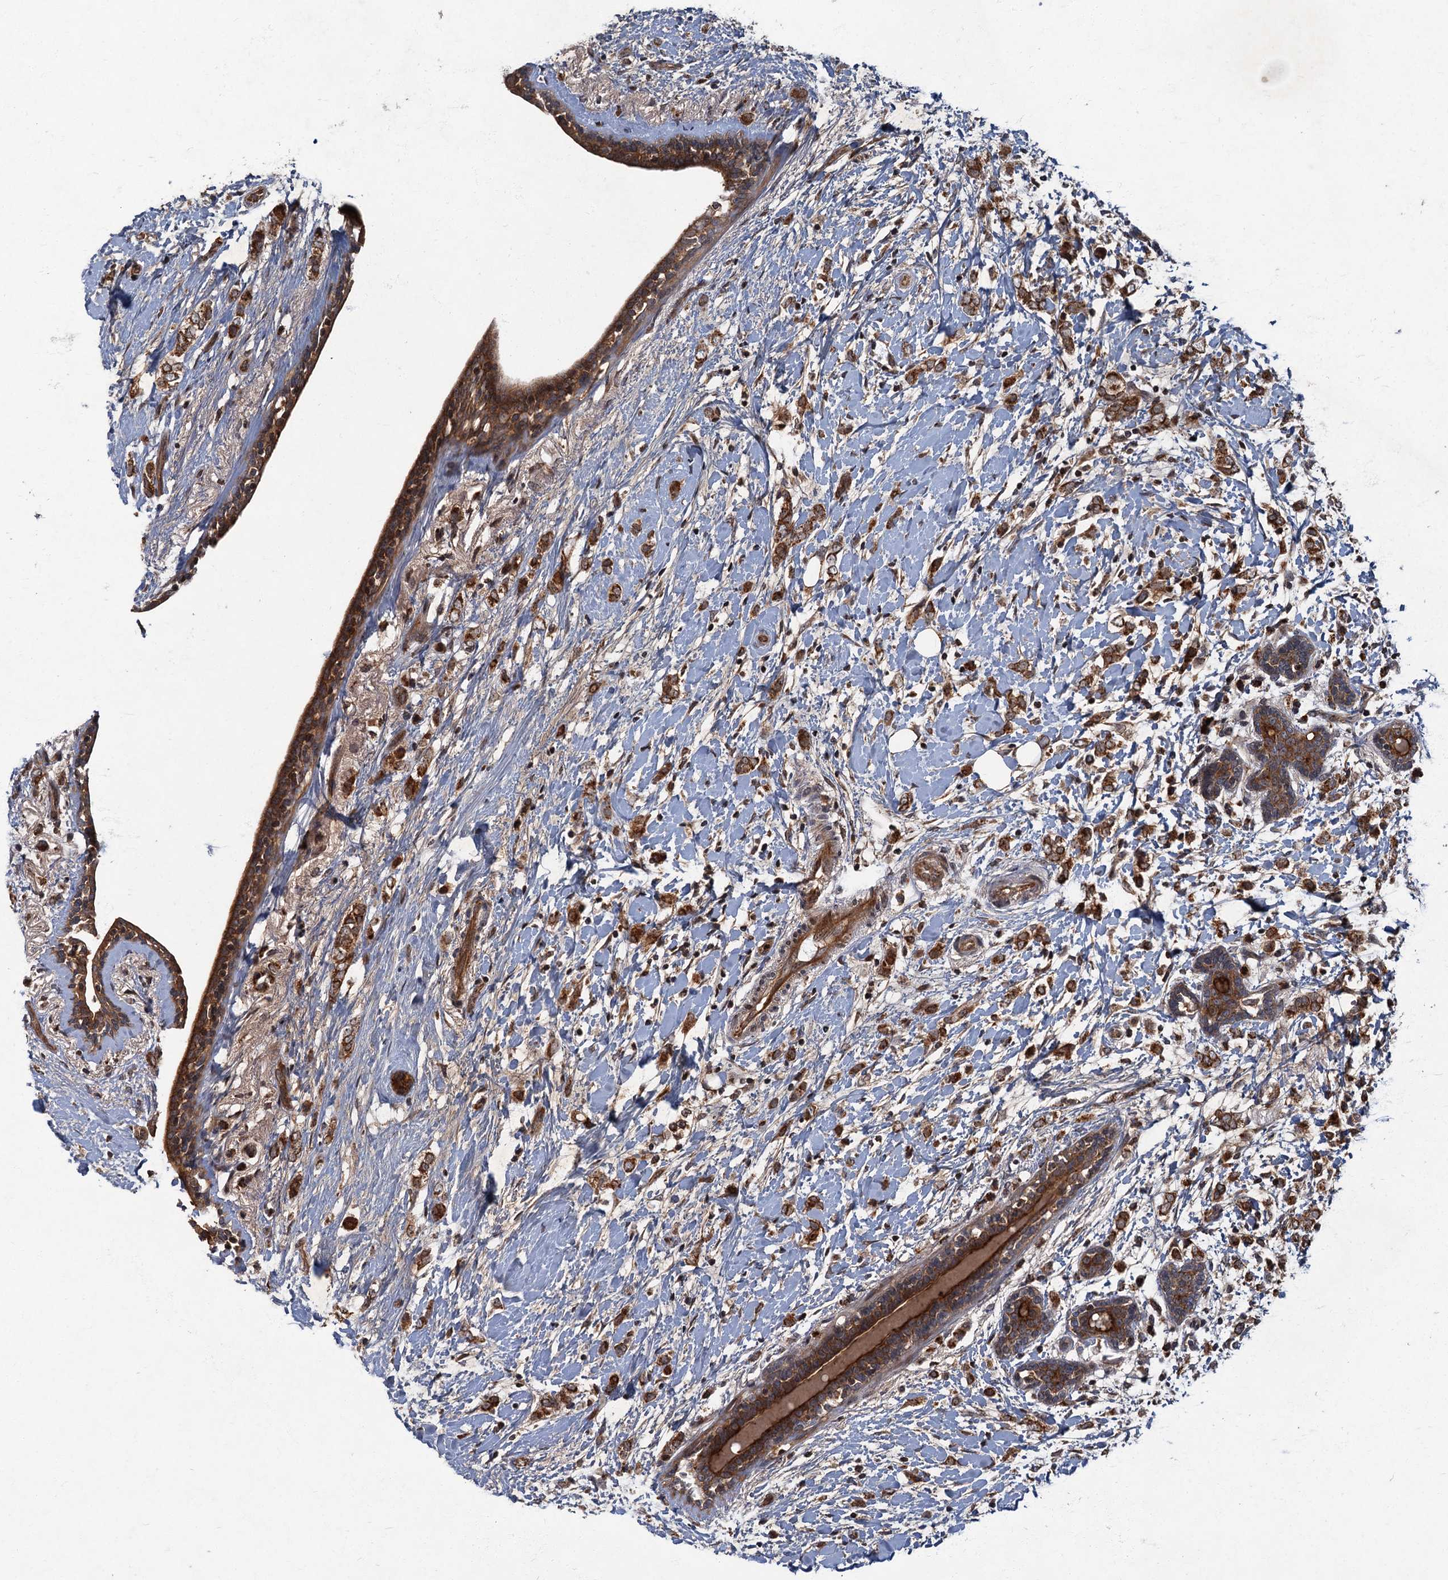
{"staining": {"intensity": "strong", "quantity": ">75%", "location": "cytoplasmic/membranous"}, "tissue": "breast cancer", "cell_type": "Tumor cells", "image_type": "cancer", "snomed": [{"axis": "morphology", "description": "Normal tissue, NOS"}, {"axis": "morphology", "description": "Lobular carcinoma"}, {"axis": "topography", "description": "Breast"}], "caption": "Breast lobular carcinoma stained for a protein (brown) shows strong cytoplasmic/membranous positive expression in about >75% of tumor cells.", "gene": "SLC11A2", "patient": {"sex": "female", "age": 47}}